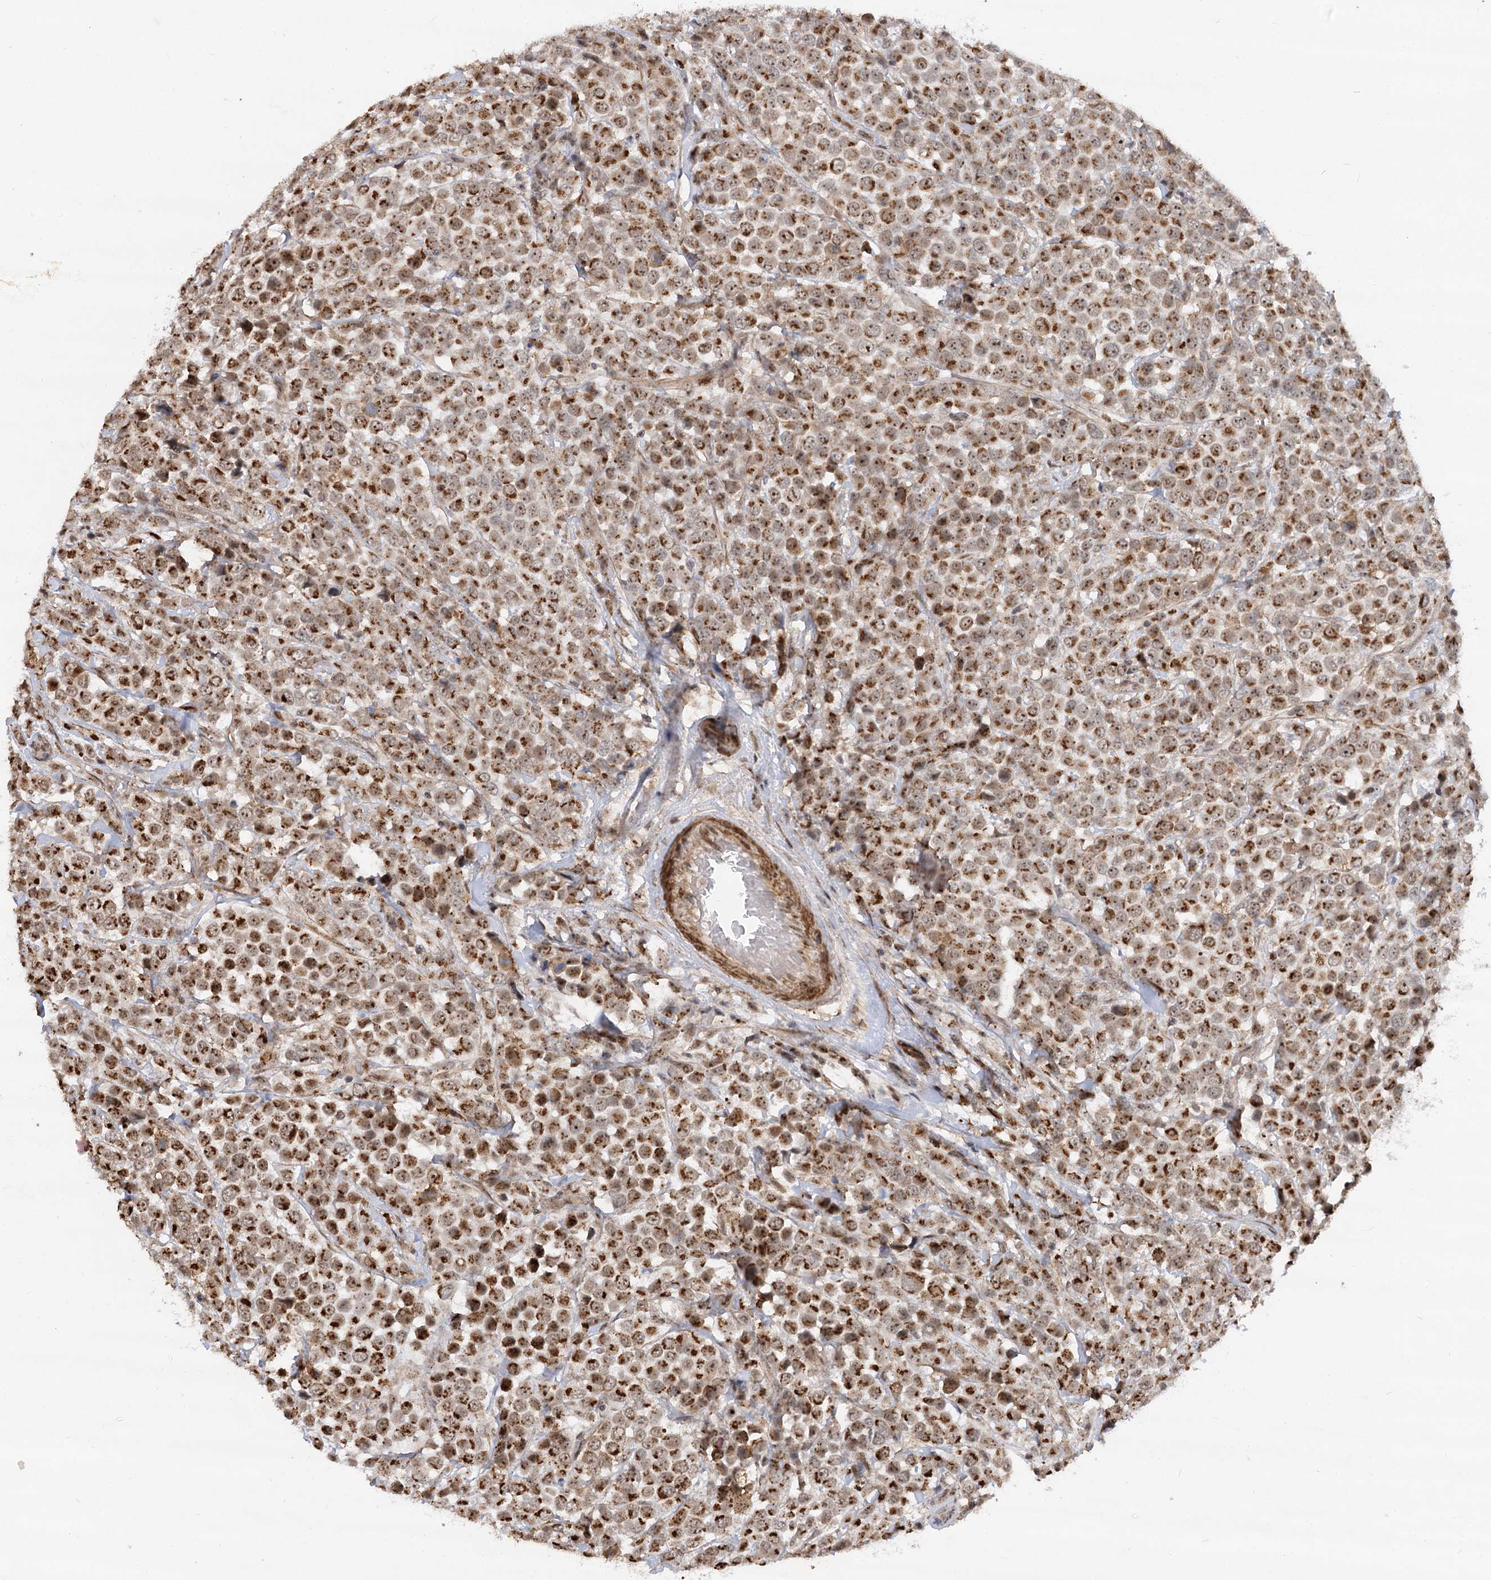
{"staining": {"intensity": "strong", "quantity": ">75%", "location": "cytoplasmic/membranous,nuclear"}, "tissue": "breast cancer", "cell_type": "Tumor cells", "image_type": "cancer", "snomed": [{"axis": "morphology", "description": "Duct carcinoma"}, {"axis": "topography", "description": "Breast"}], "caption": "A photomicrograph of intraductal carcinoma (breast) stained for a protein shows strong cytoplasmic/membranous and nuclear brown staining in tumor cells.", "gene": "GNL3L", "patient": {"sex": "female", "age": 61}}